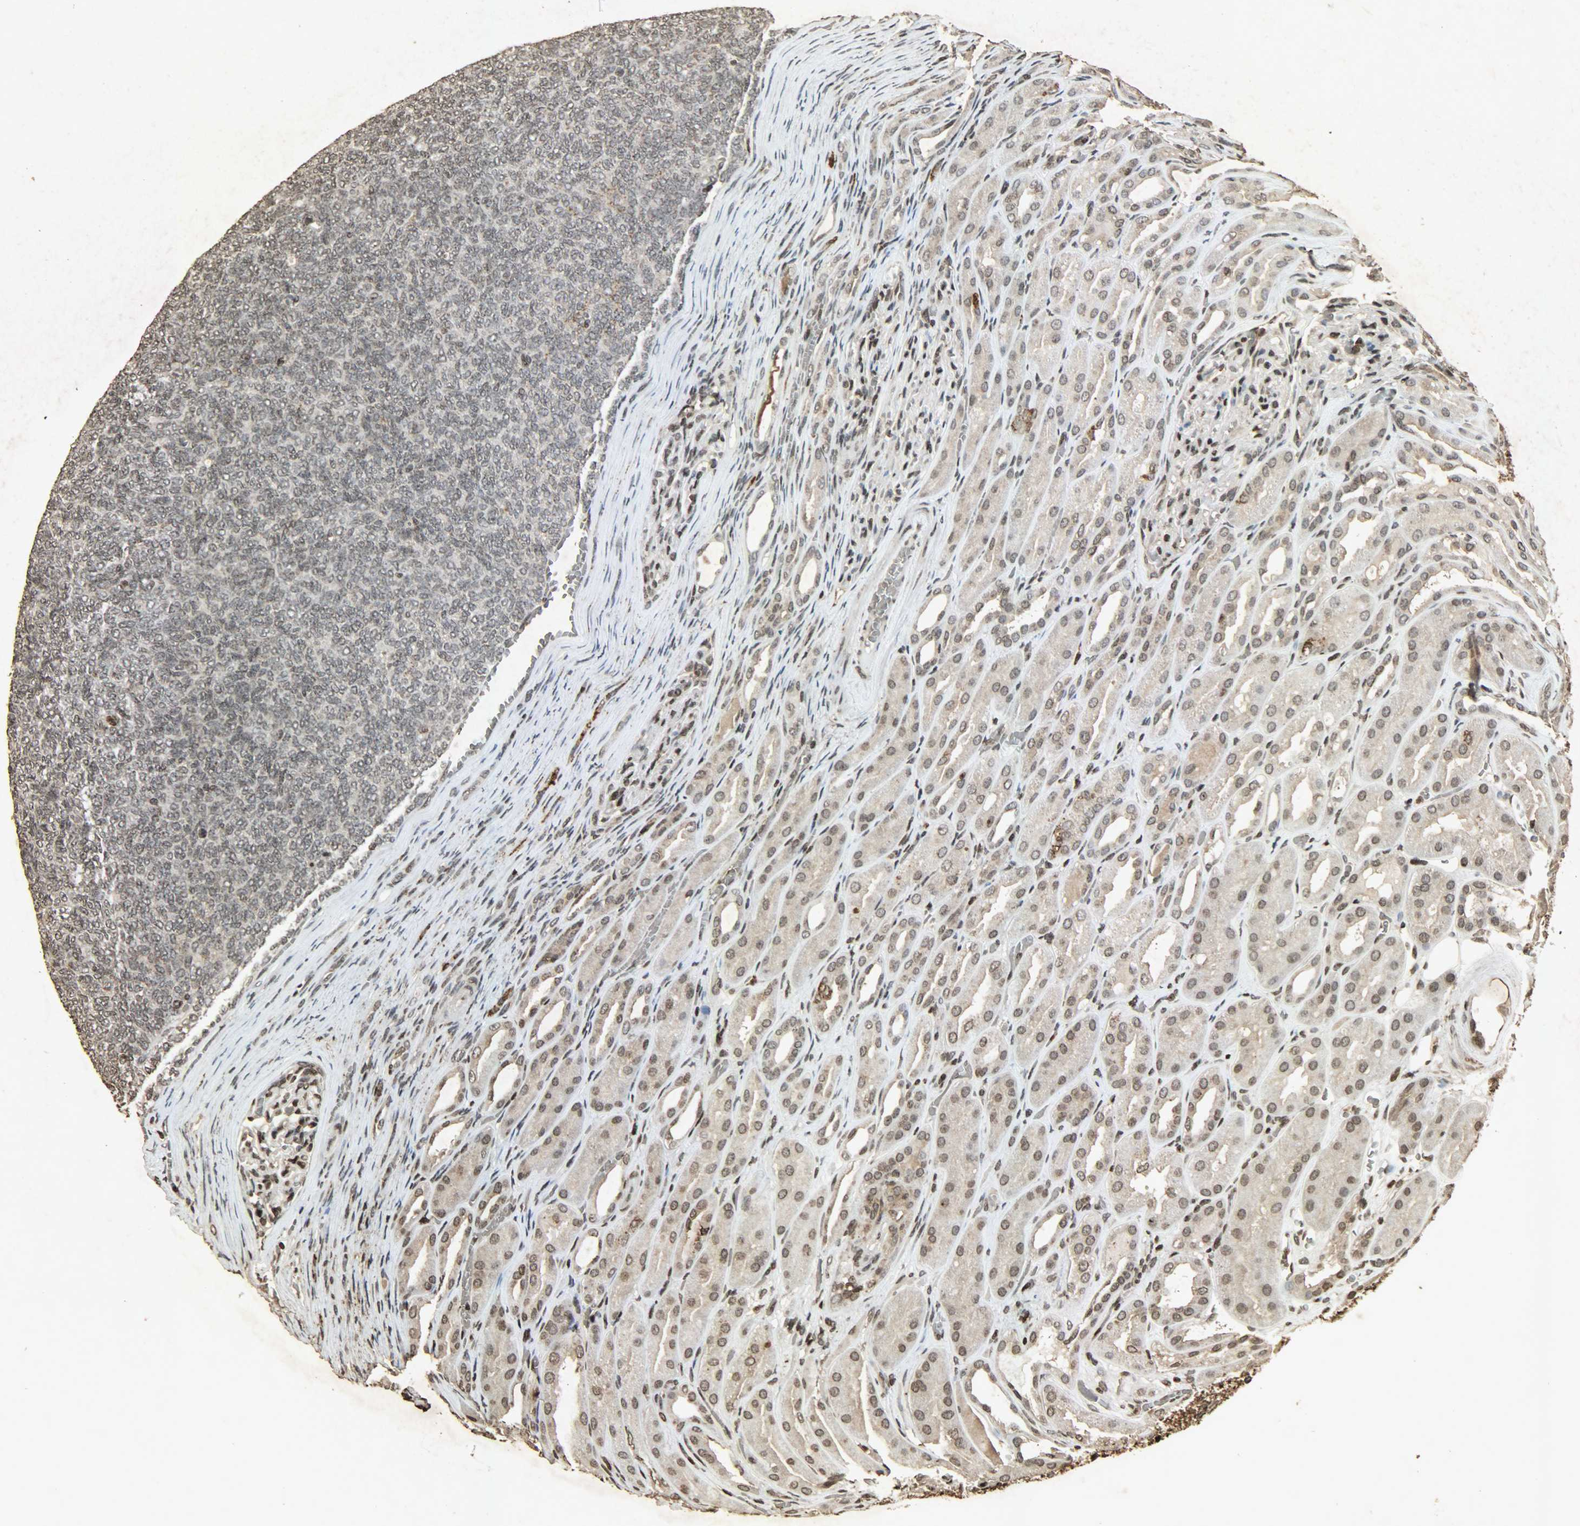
{"staining": {"intensity": "weak", "quantity": ">75%", "location": "cytoplasmic/membranous,nuclear"}, "tissue": "renal cancer", "cell_type": "Tumor cells", "image_type": "cancer", "snomed": [{"axis": "morphology", "description": "Neoplasm, malignant, NOS"}, {"axis": "topography", "description": "Kidney"}], "caption": "Weak cytoplasmic/membranous and nuclear protein staining is present in approximately >75% of tumor cells in renal cancer (neoplasm (malignant)).", "gene": "PPP3R1", "patient": {"sex": "male", "age": 28}}